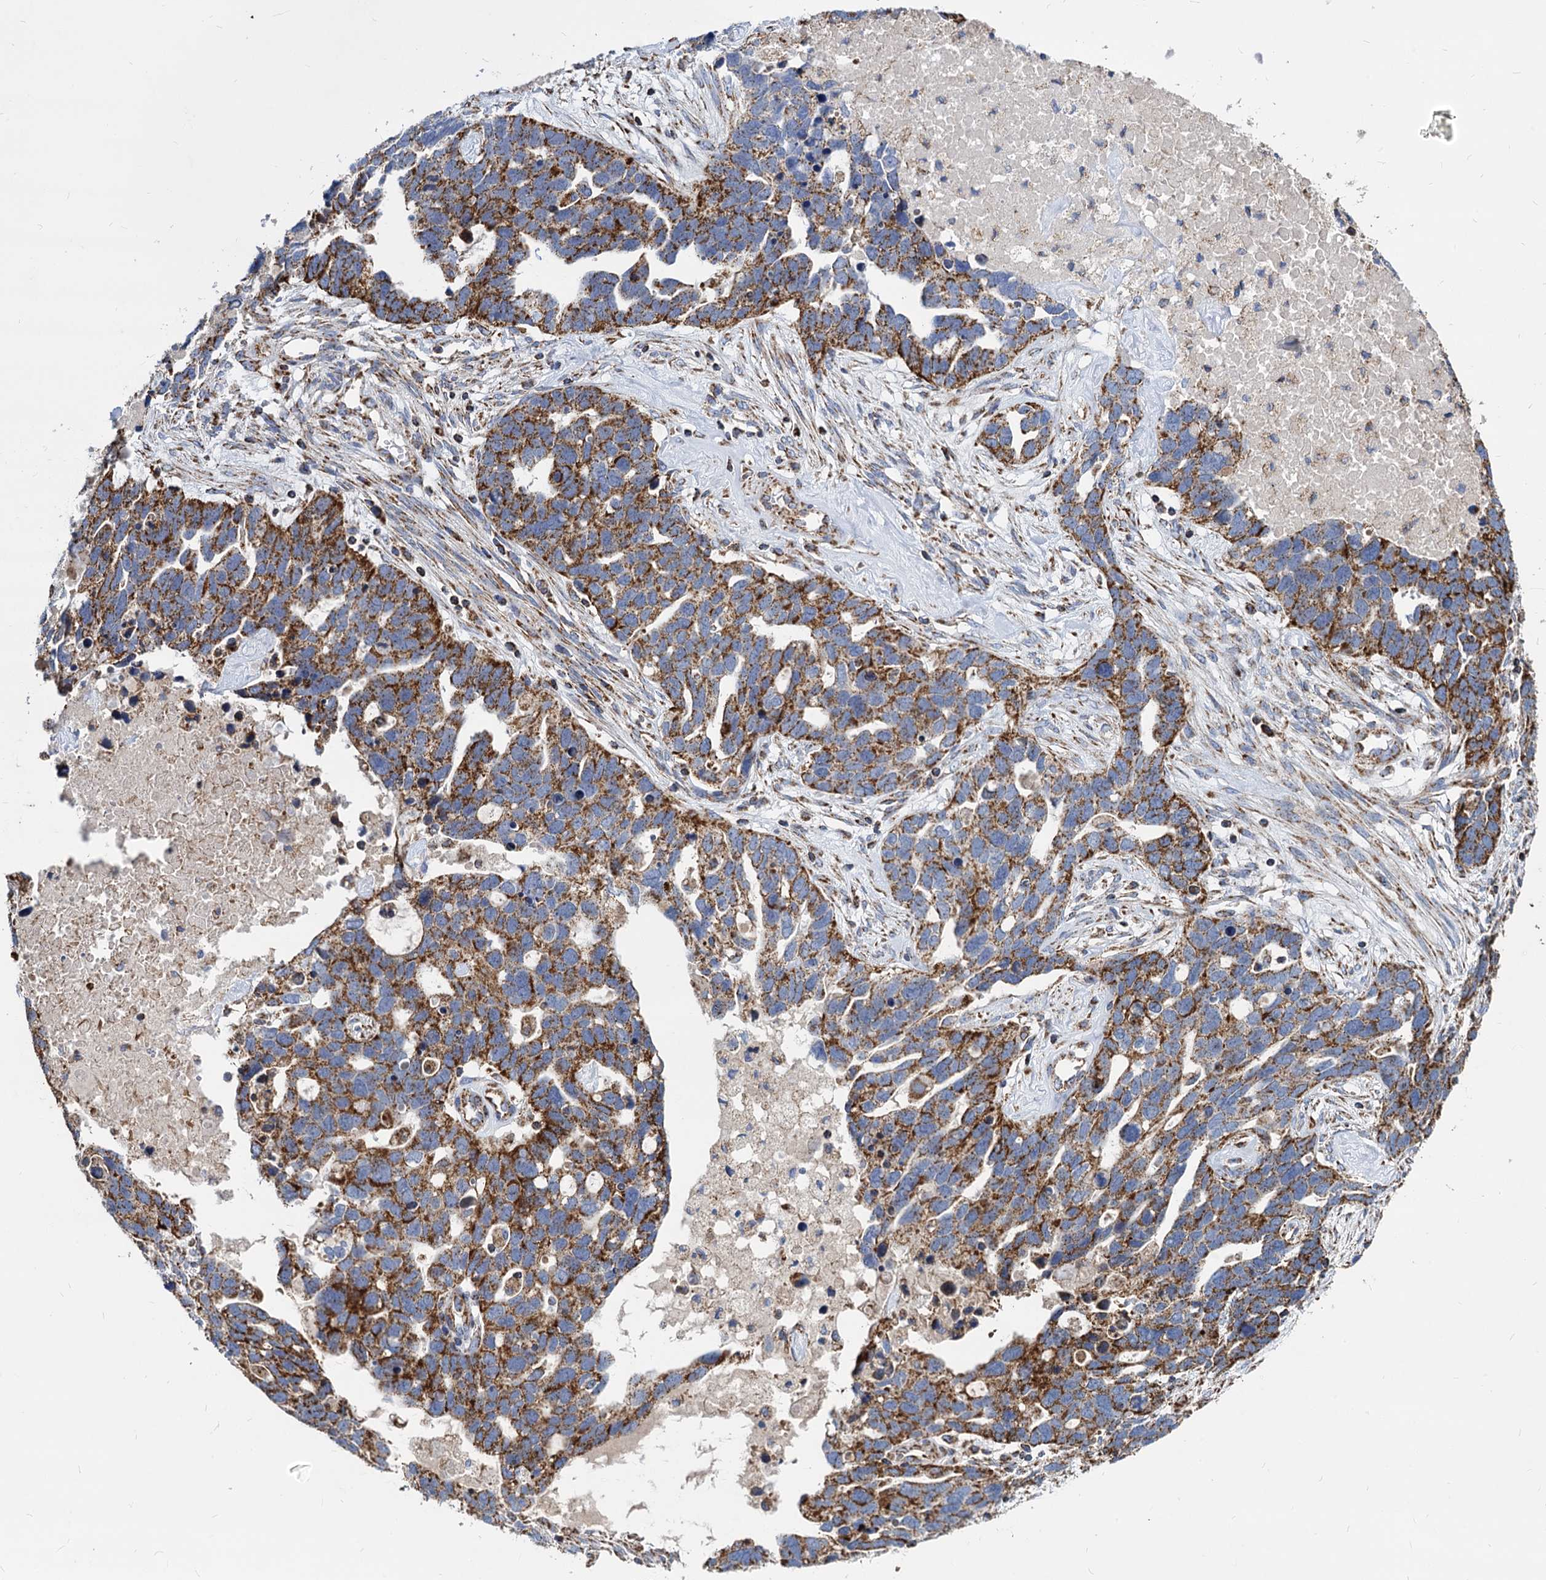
{"staining": {"intensity": "strong", "quantity": ">75%", "location": "cytoplasmic/membranous"}, "tissue": "ovarian cancer", "cell_type": "Tumor cells", "image_type": "cancer", "snomed": [{"axis": "morphology", "description": "Cystadenocarcinoma, serous, NOS"}, {"axis": "topography", "description": "Ovary"}], "caption": "Protein staining of ovarian serous cystadenocarcinoma tissue reveals strong cytoplasmic/membranous expression in approximately >75% of tumor cells.", "gene": "TIMM10", "patient": {"sex": "female", "age": 54}}